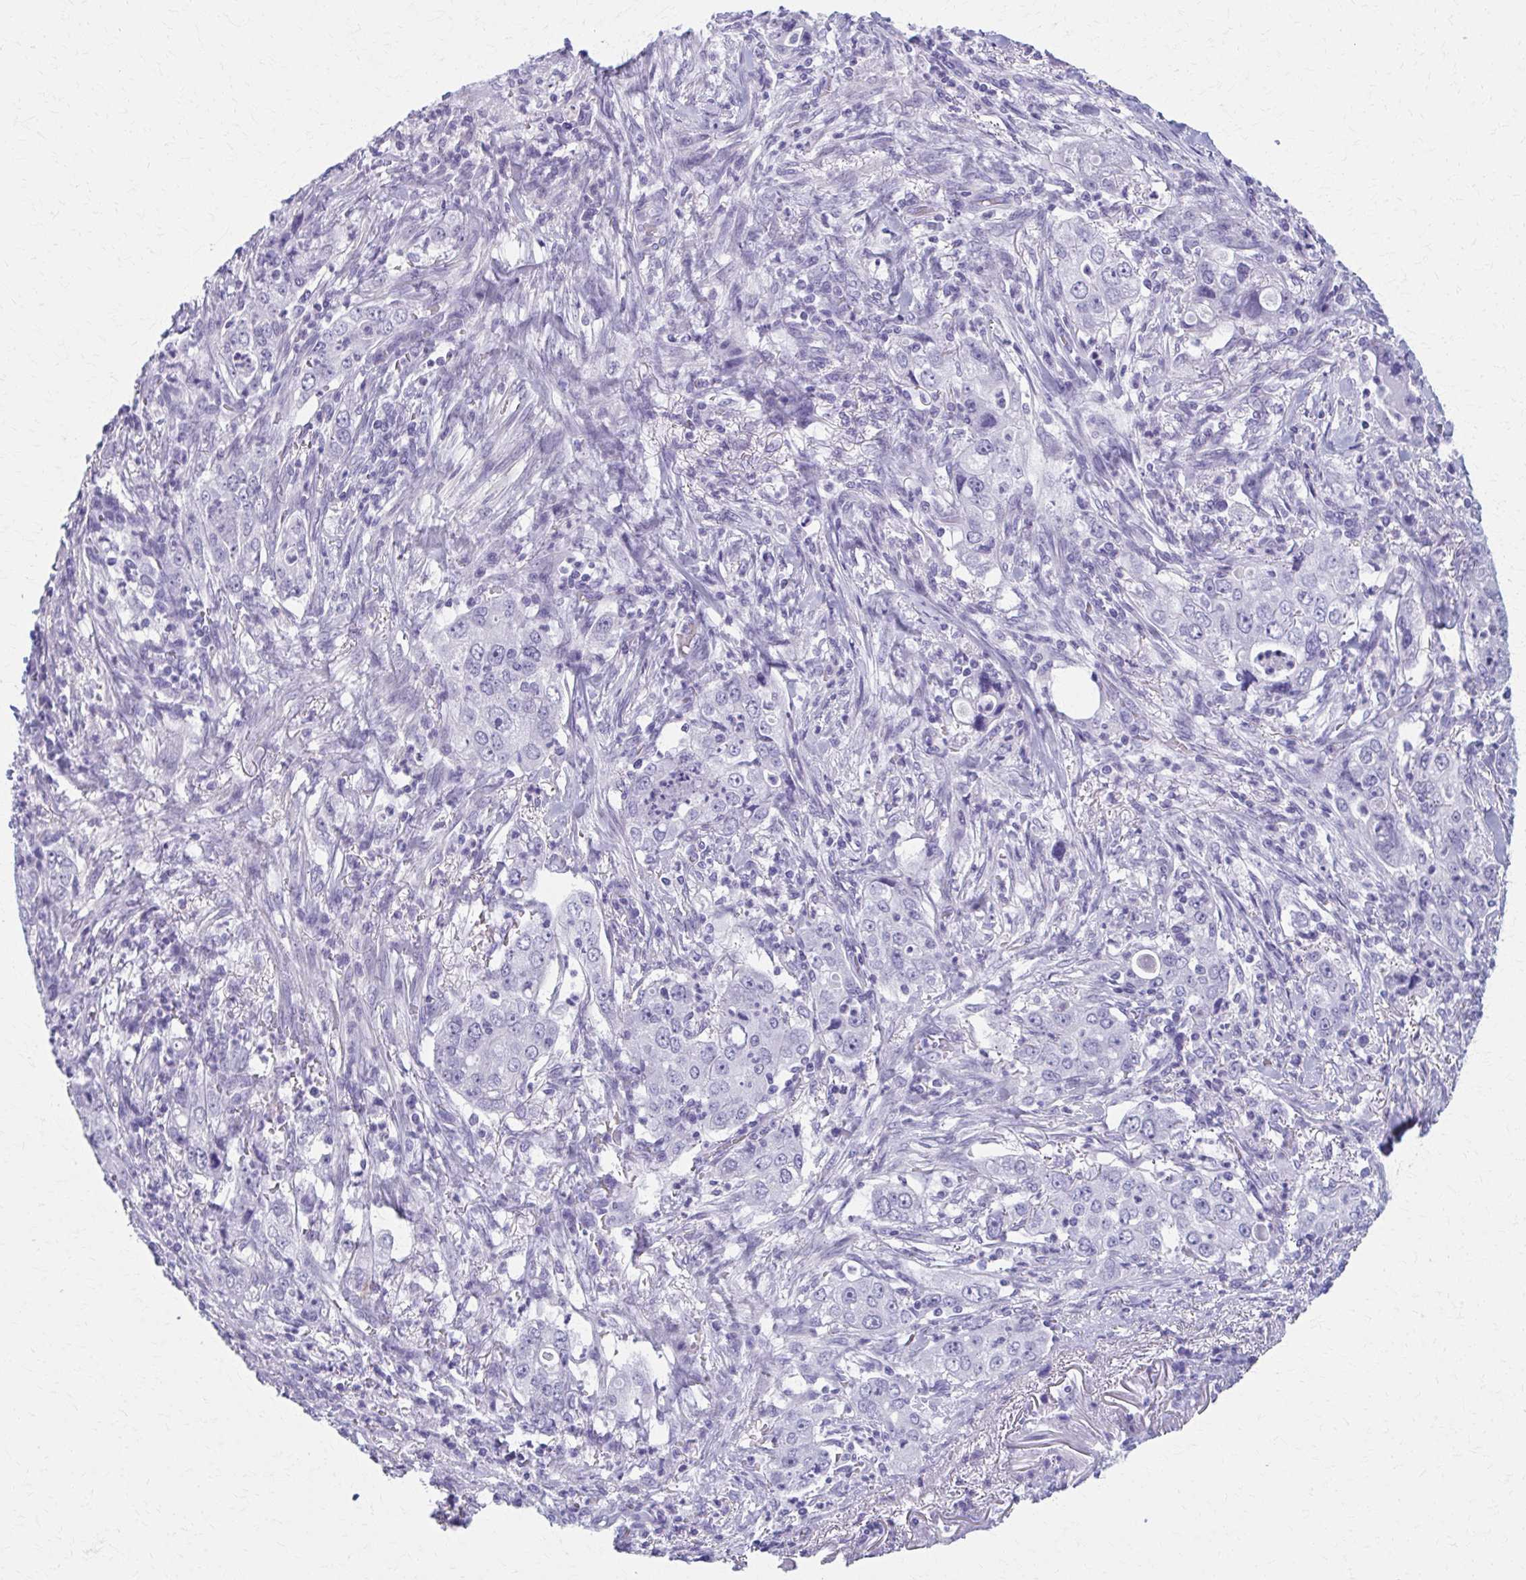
{"staining": {"intensity": "negative", "quantity": "none", "location": "none"}, "tissue": "stomach cancer", "cell_type": "Tumor cells", "image_type": "cancer", "snomed": [{"axis": "morphology", "description": "Adenocarcinoma, NOS"}, {"axis": "topography", "description": "Stomach, upper"}], "caption": "Tumor cells are negative for protein expression in human adenocarcinoma (stomach). Brightfield microscopy of IHC stained with DAB (brown) and hematoxylin (blue), captured at high magnification.", "gene": "MPLKIP", "patient": {"sex": "male", "age": 75}}